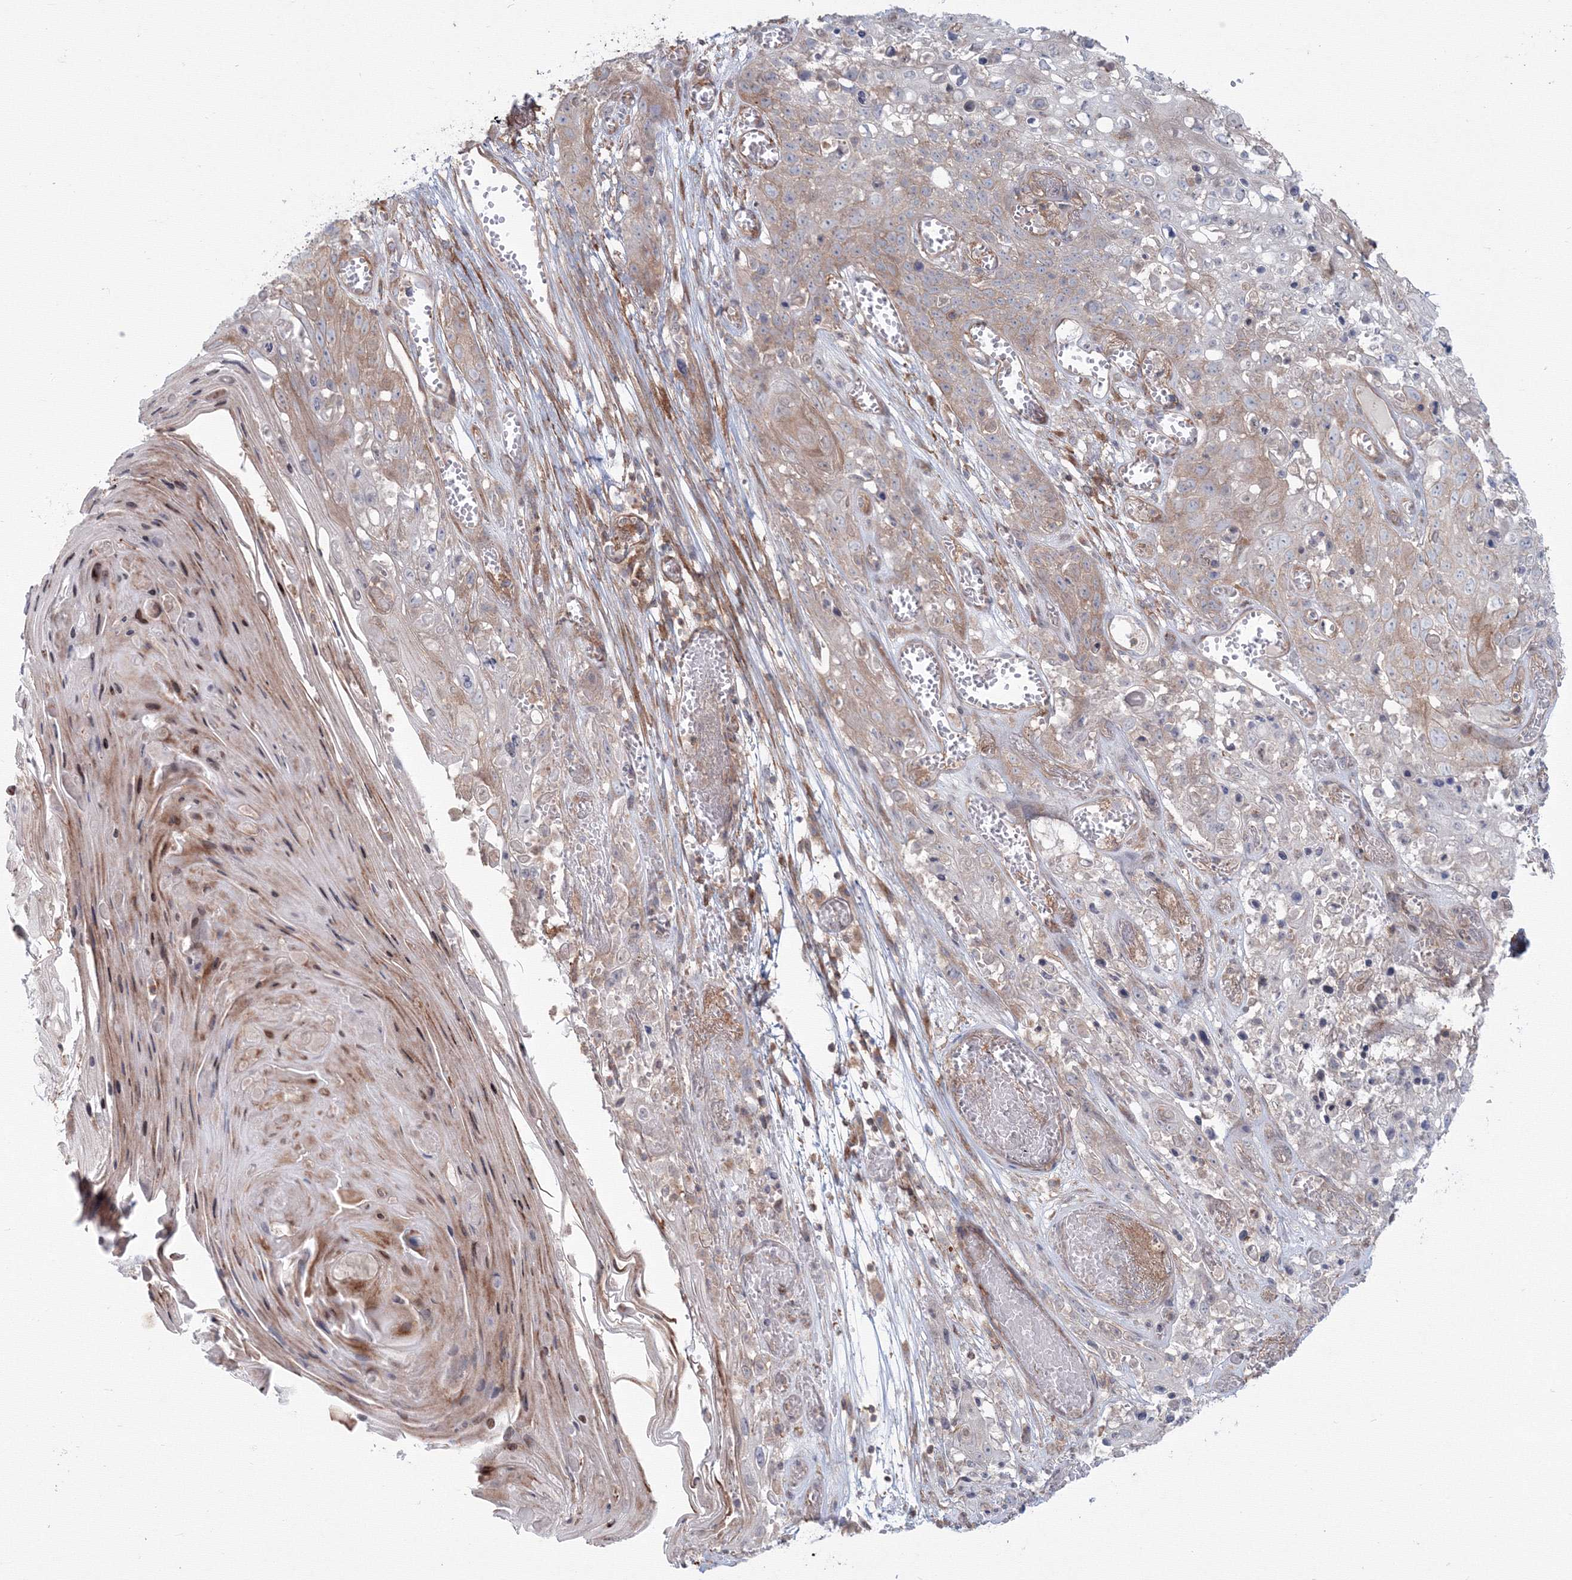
{"staining": {"intensity": "weak", "quantity": "25%-75%", "location": "cytoplasmic/membranous"}, "tissue": "skin cancer", "cell_type": "Tumor cells", "image_type": "cancer", "snomed": [{"axis": "morphology", "description": "Squamous cell carcinoma, NOS"}, {"axis": "topography", "description": "Skin"}], "caption": "Skin cancer stained with a brown dye shows weak cytoplasmic/membranous positive staining in about 25%-75% of tumor cells.", "gene": "SH3PXD2A", "patient": {"sex": "male", "age": 55}}